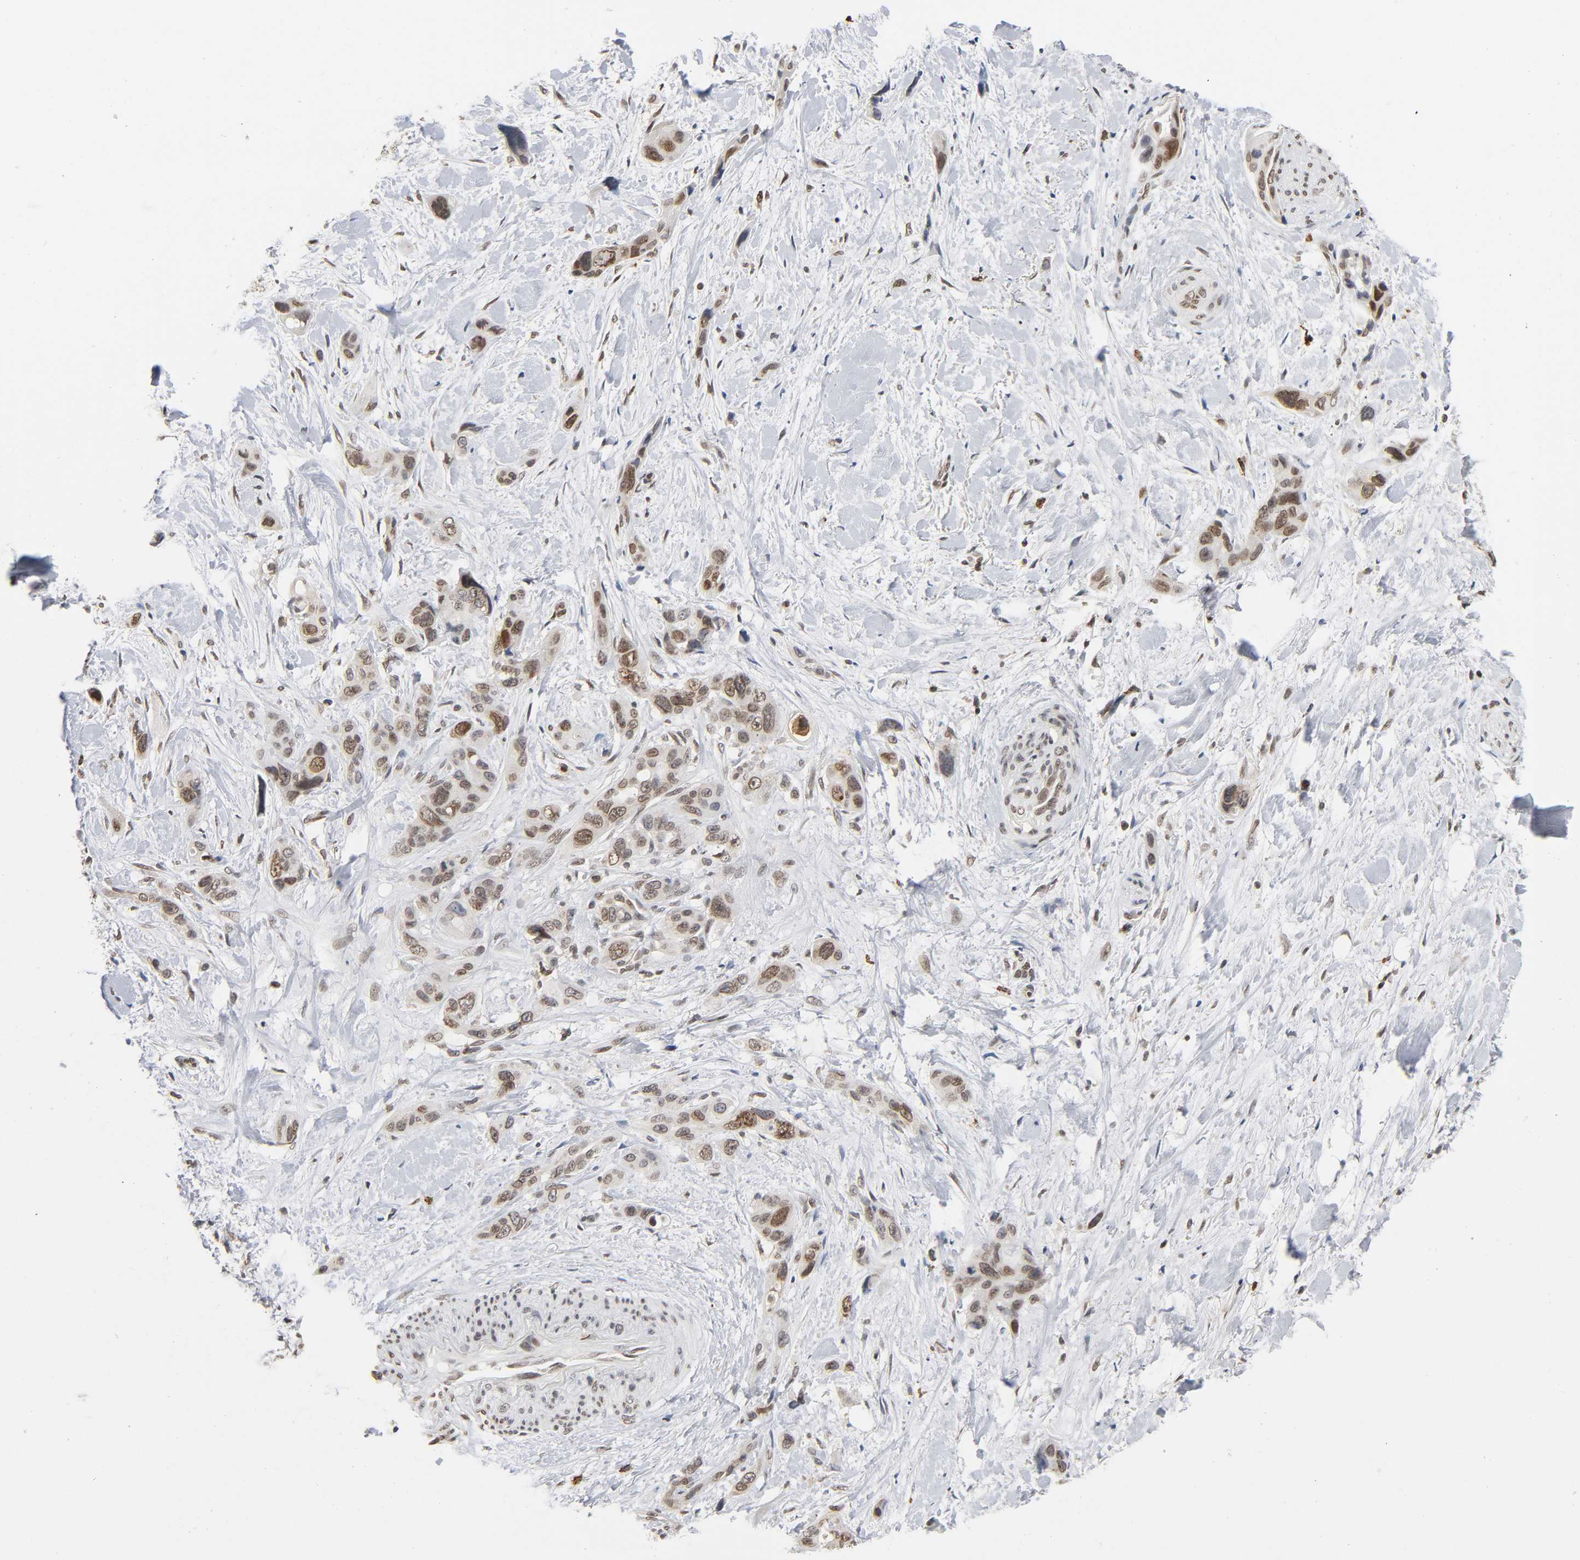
{"staining": {"intensity": "moderate", "quantity": ">75%", "location": "nuclear"}, "tissue": "pancreatic cancer", "cell_type": "Tumor cells", "image_type": "cancer", "snomed": [{"axis": "morphology", "description": "Adenocarcinoma, NOS"}, {"axis": "topography", "description": "Pancreas"}], "caption": "Pancreatic cancer (adenocarcinoma) stained for a protein displays moderate nuclear positivity in tumor cells. Nuclei are stained in blue.", "gene": "SUMO1", "patient": {"sex": "male", "age": 46}}